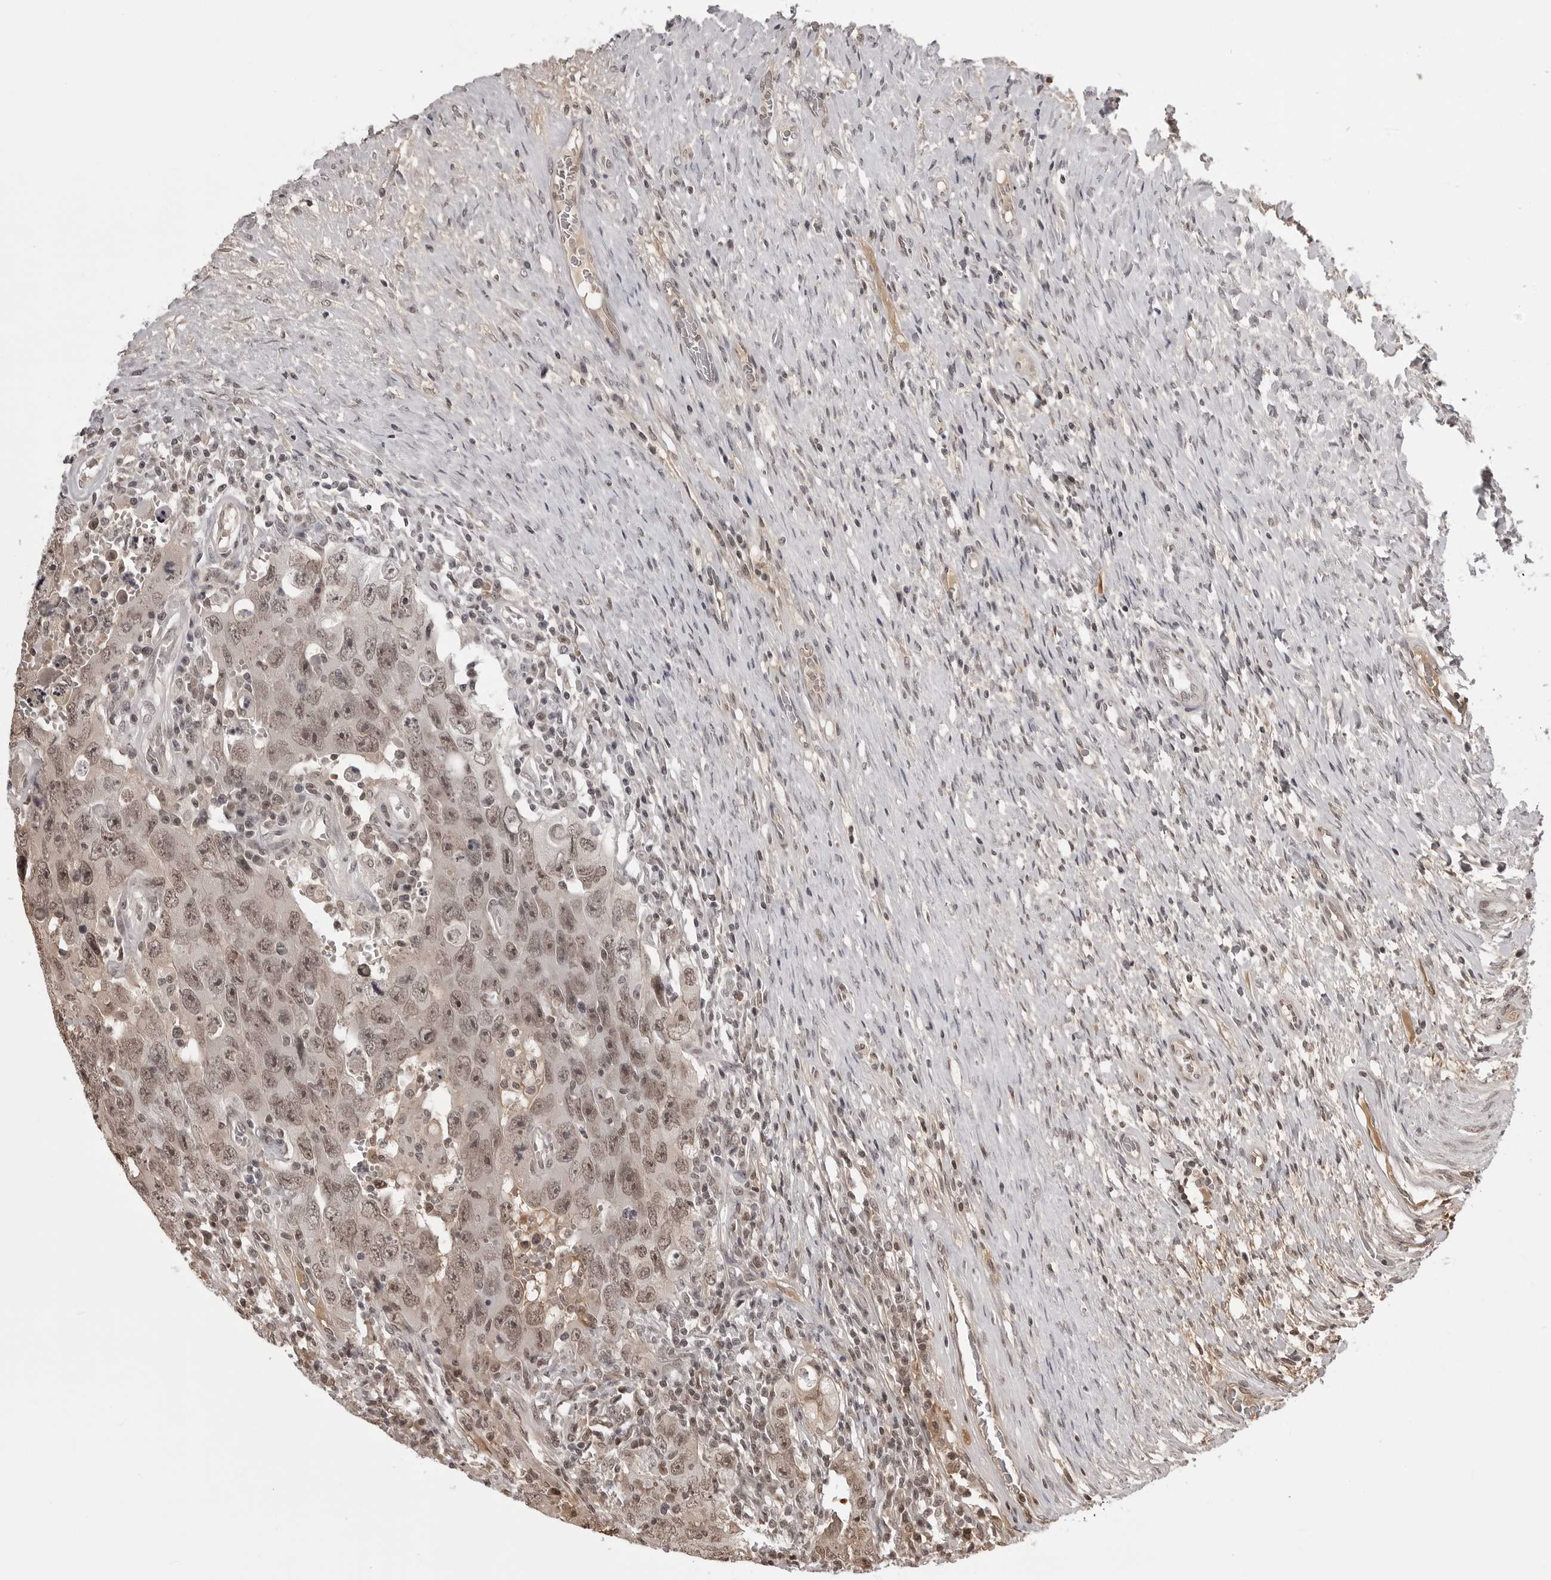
{"staining": {"intensity": "moderate", "quantity": ">75%", "location": "nuclear"}, "tissue": "testis cancer", "cell_type": "Tumor cells", "image_type": "cancer", "snomed": [{"axis": "morphology", "description": "Carcinoma, Embryonal, NOS"}, {"axis": "topography", "description": "Testis"}], "caption": "There is medium levels of moderate nuclear expression in tumor cells of embryonal carcinoma (testis), as demonstrated by immunohistochemical staining (brown color).", "gene": "PHF3", "patient": {"sex": "male", "age": 26}}